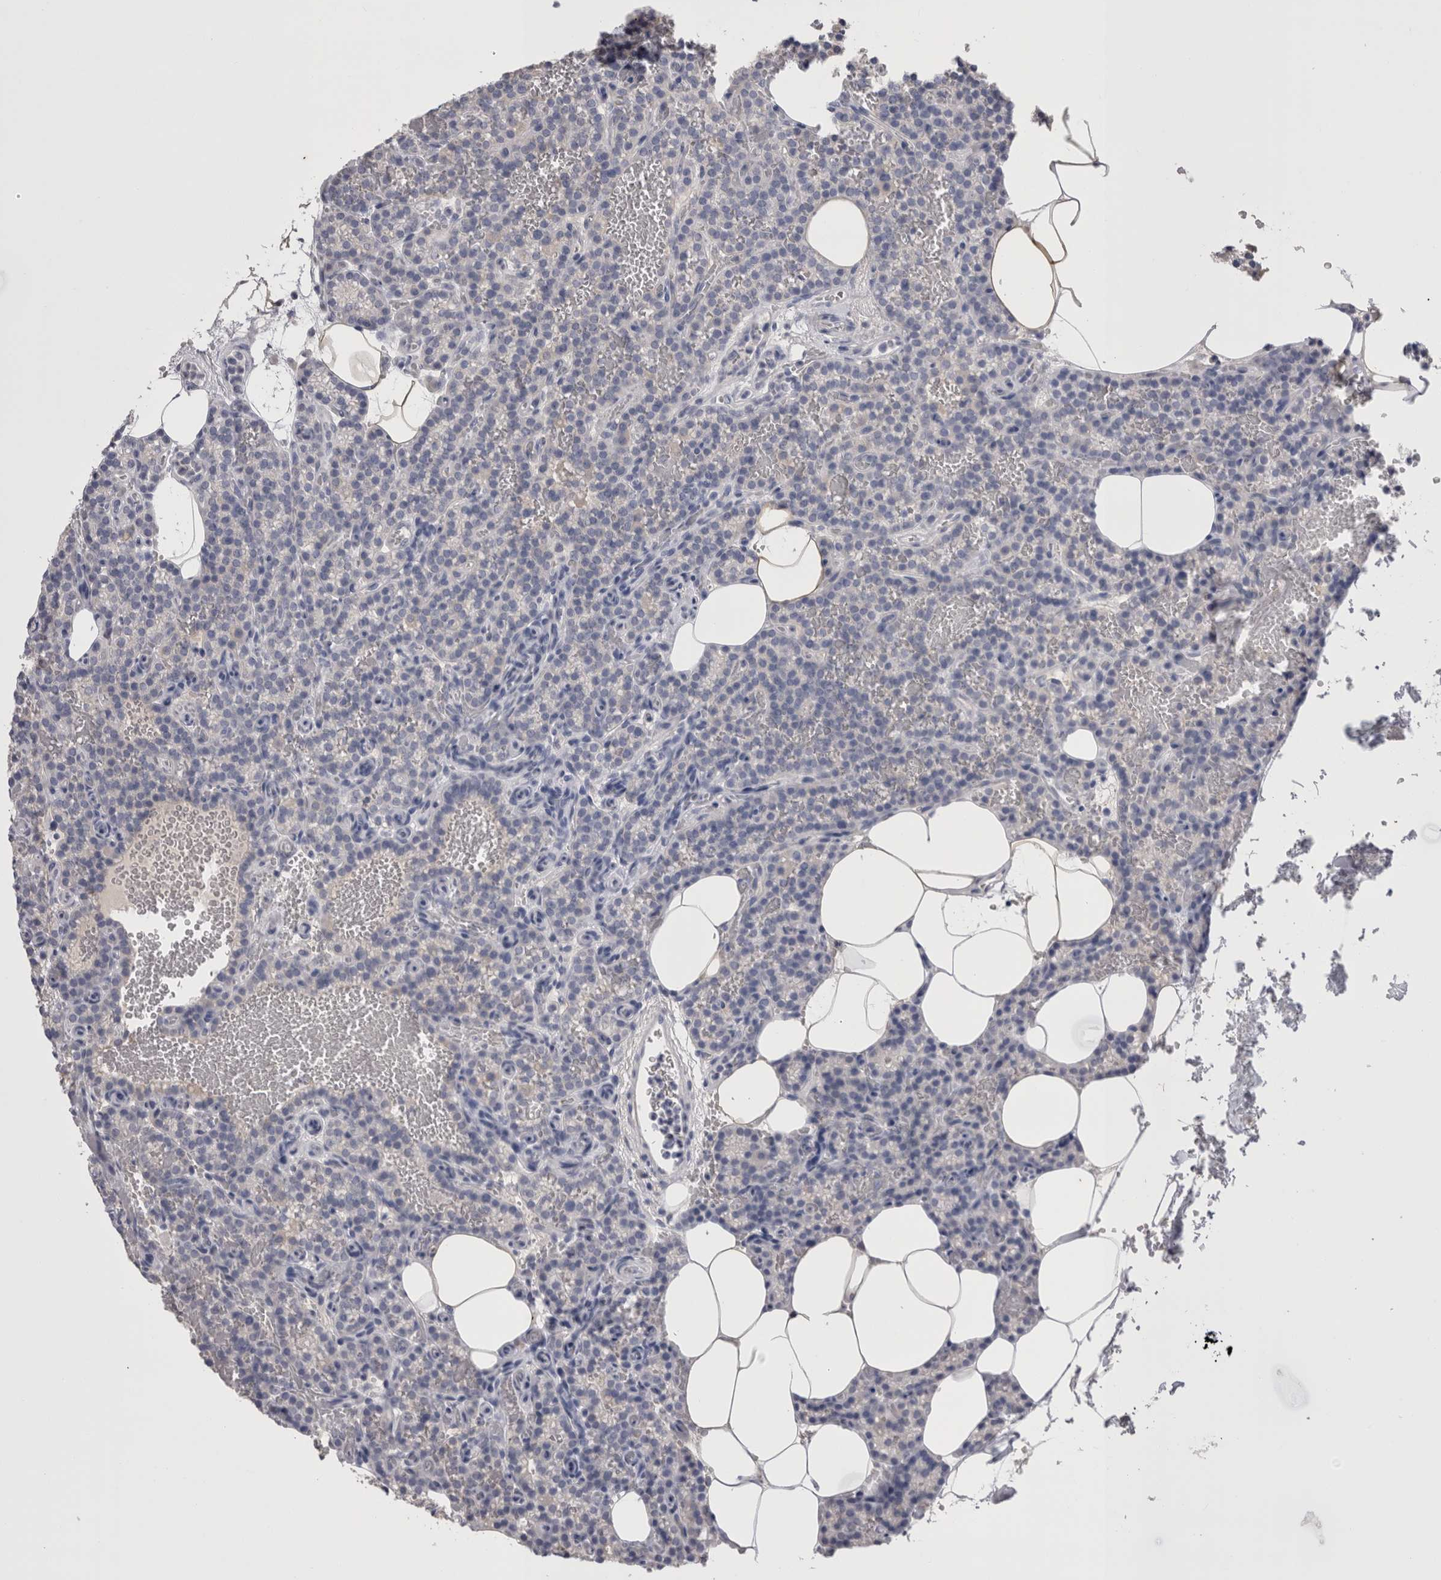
{"staining": {"intensity": "negative", "quantity": "none", "location": "none"}, "tissue": "parathyroid gland", "cell_type": "Glandular cells", "image_type": "normal", "snomed": [{"axis": "morphology", "description": "Normal tissue, NOS"}, {"axis": "topography", "description": "Parathyroid gland"}], "caption": "This is an immunohistochemistry photomicrograph of normal parathyroid gland. There is no staining in glandular cells.", "gene": "CDHR5", "patient": {"sex": "male", "age": 58}}